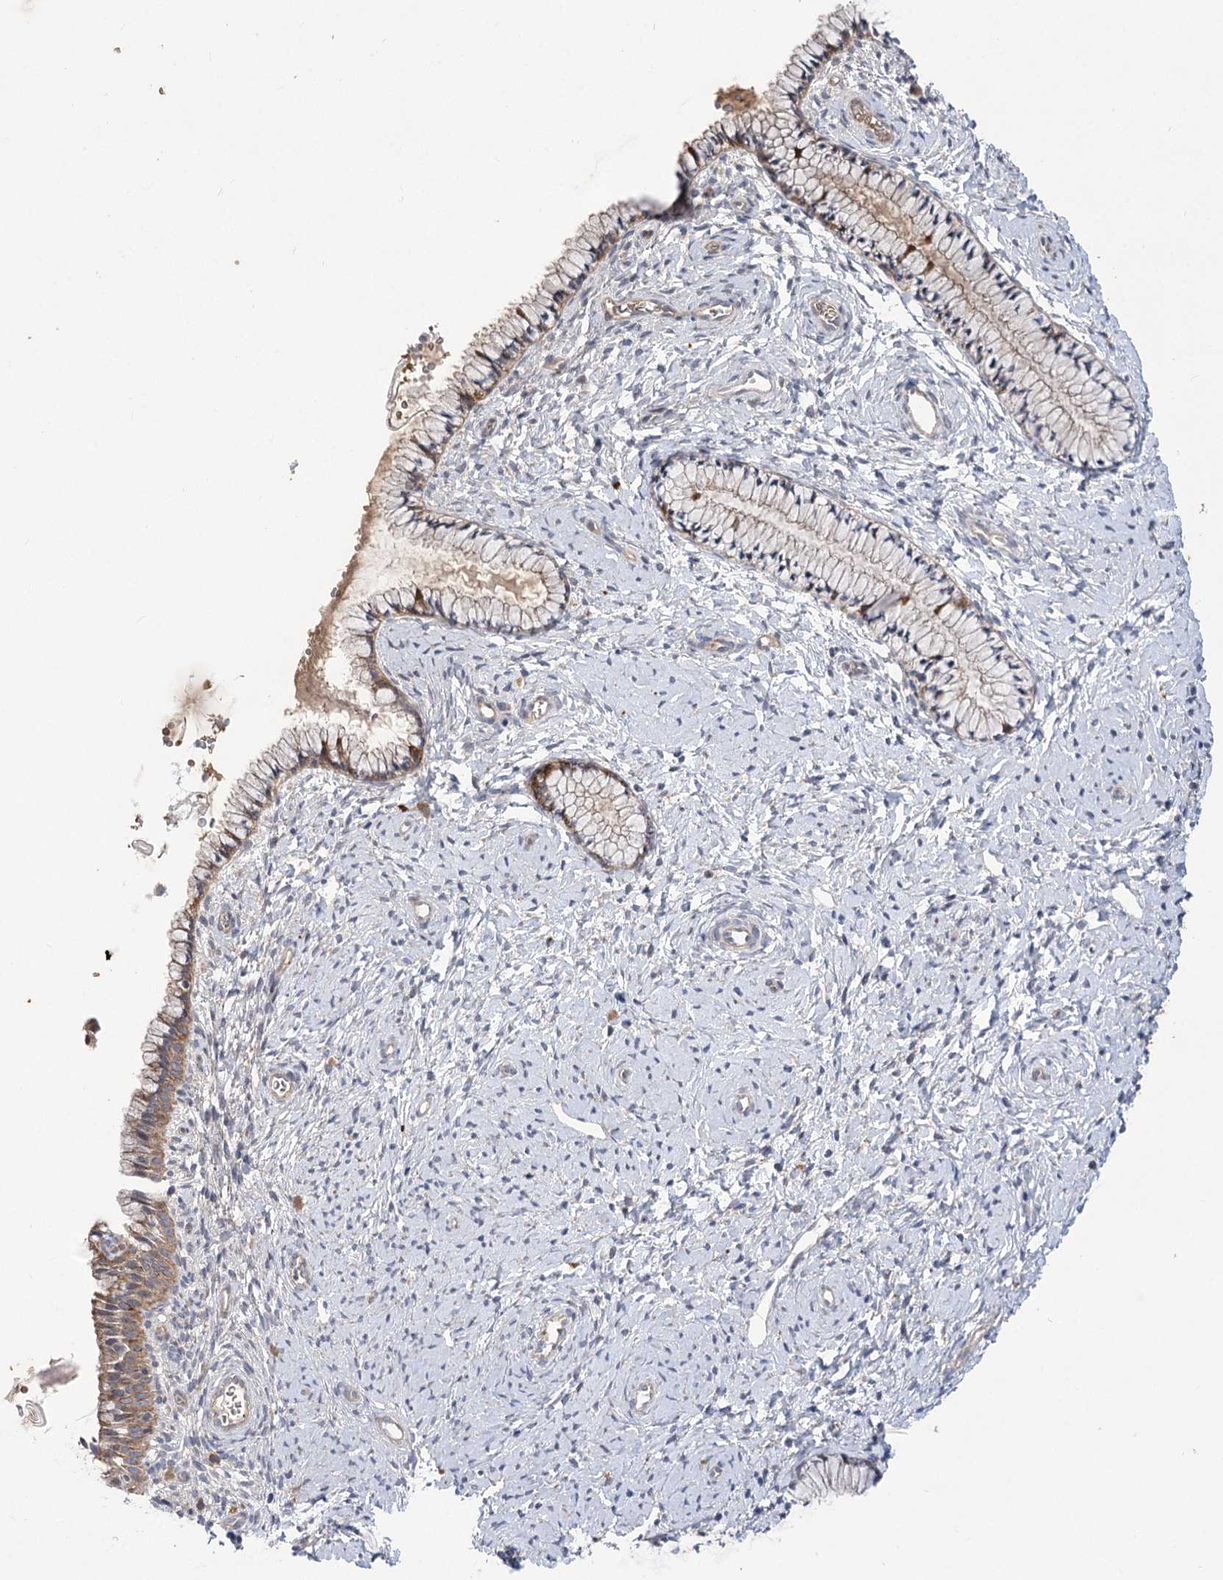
{"staining": {"intensity": "weak", "quantity": "25%-75%", "location": "cytoplasmic/membranous"}, "tissue": "cervix", "cell_type": "Glandular cells", "image_type": "normal", "snomed": [{"axis": "morphology", "description": "Normal tissue, NOS"}, {"axis": "topography", "description": "Cervix"}], "caption": "IHC of normal human cervix shows low levels of weak cytoplasmic/membranous positivity in approximately 25%-75% of glandular cells.", "gene": "TRUB1", "patient": {"sex": "female", "age": 33}}